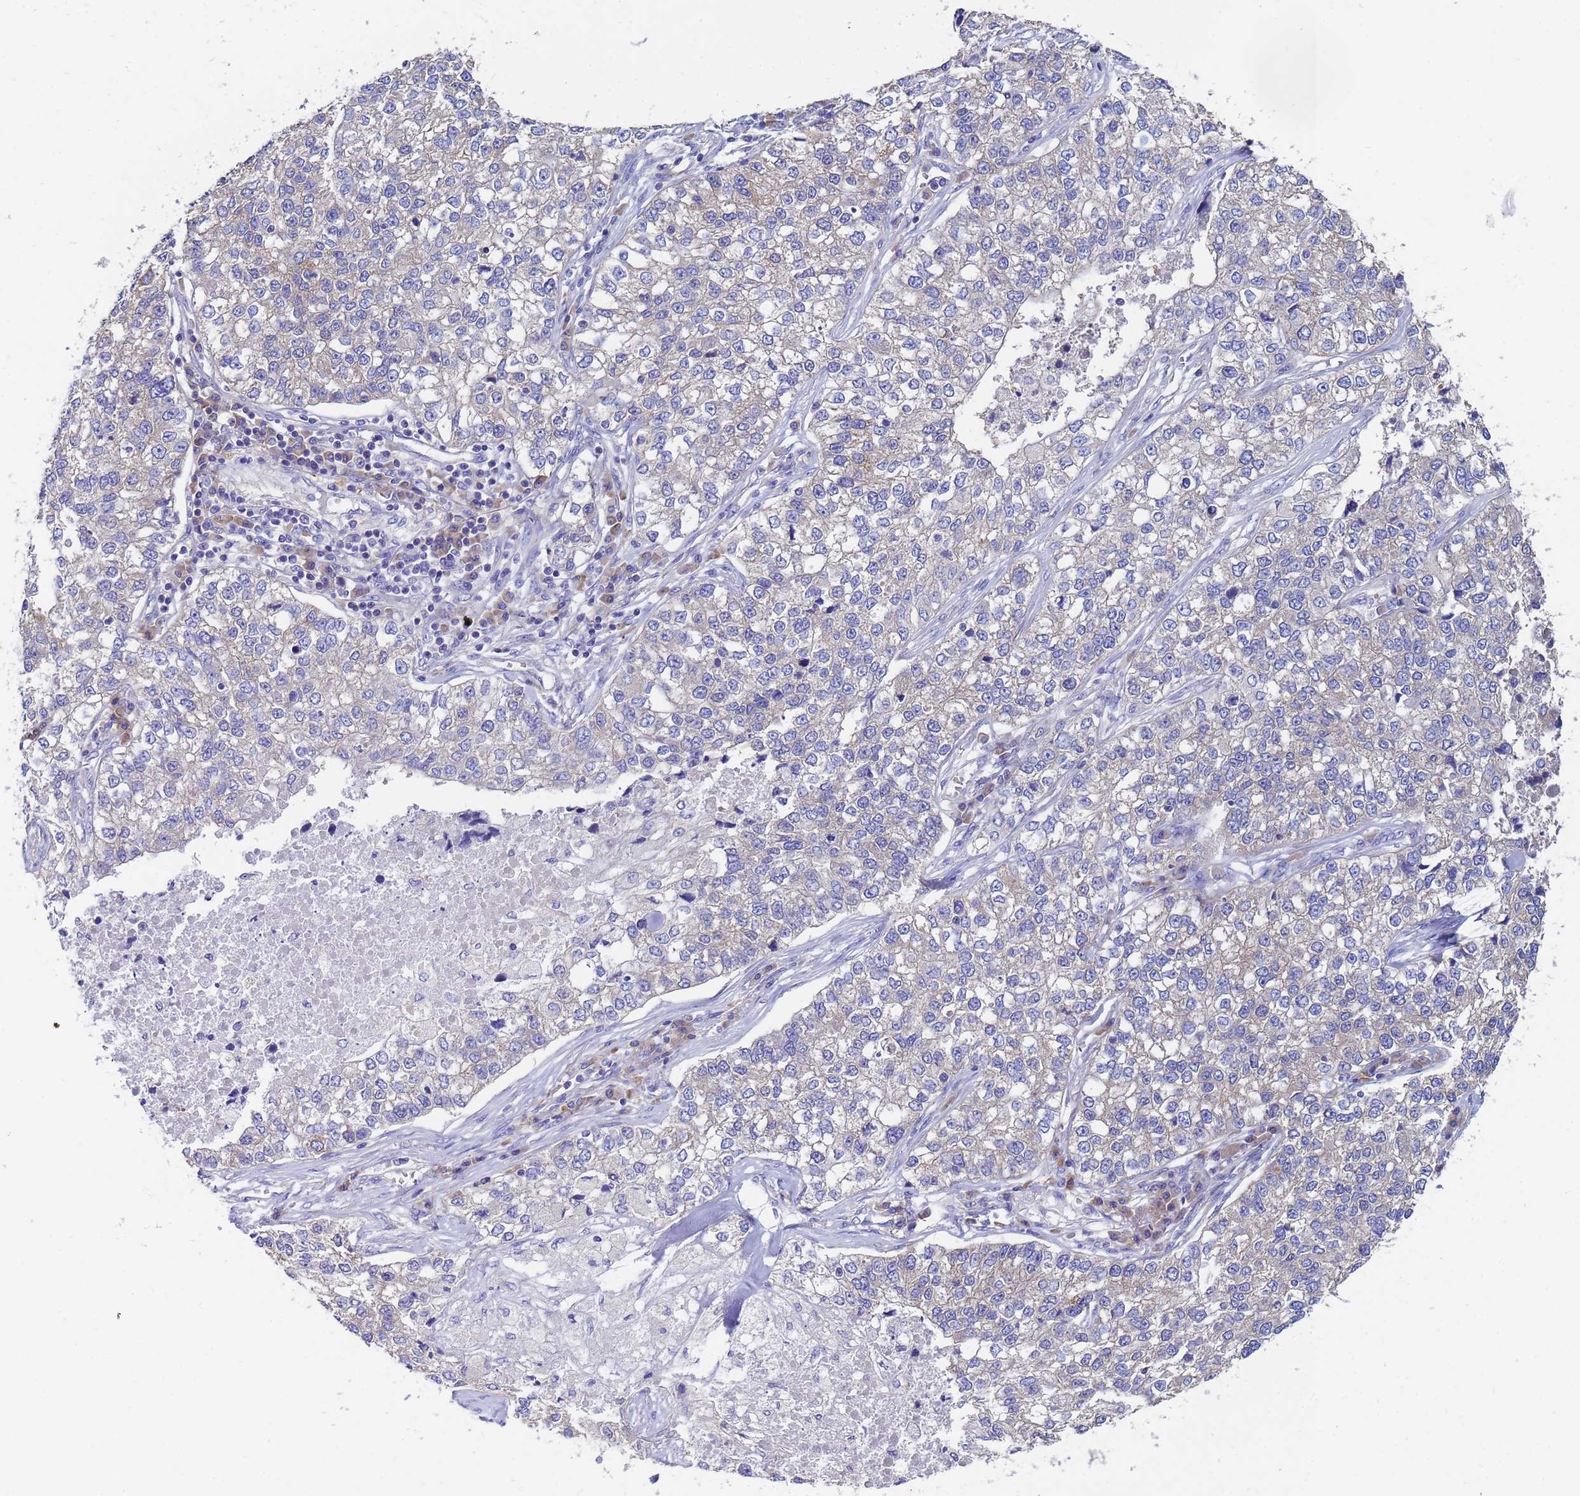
{"staining": {"intensity": "negative", "quantity": "none", "location": "none"}, "tissue": "lung cancer", "cell_type": "Tumor cells", "image_type": "cancer", "snomed": [{"axis": "morphology", "description": "Adenocarcinoma, NOS"}, {"axis": "topography", "description": "Lung"}], "caption": "Immunohistochemistry (IHC) of human lung adenocarcinoma demonstrates no positivity in tumor cells.", "gene": "UBE2O", "patient": {"sex": "male", "age": 49}}